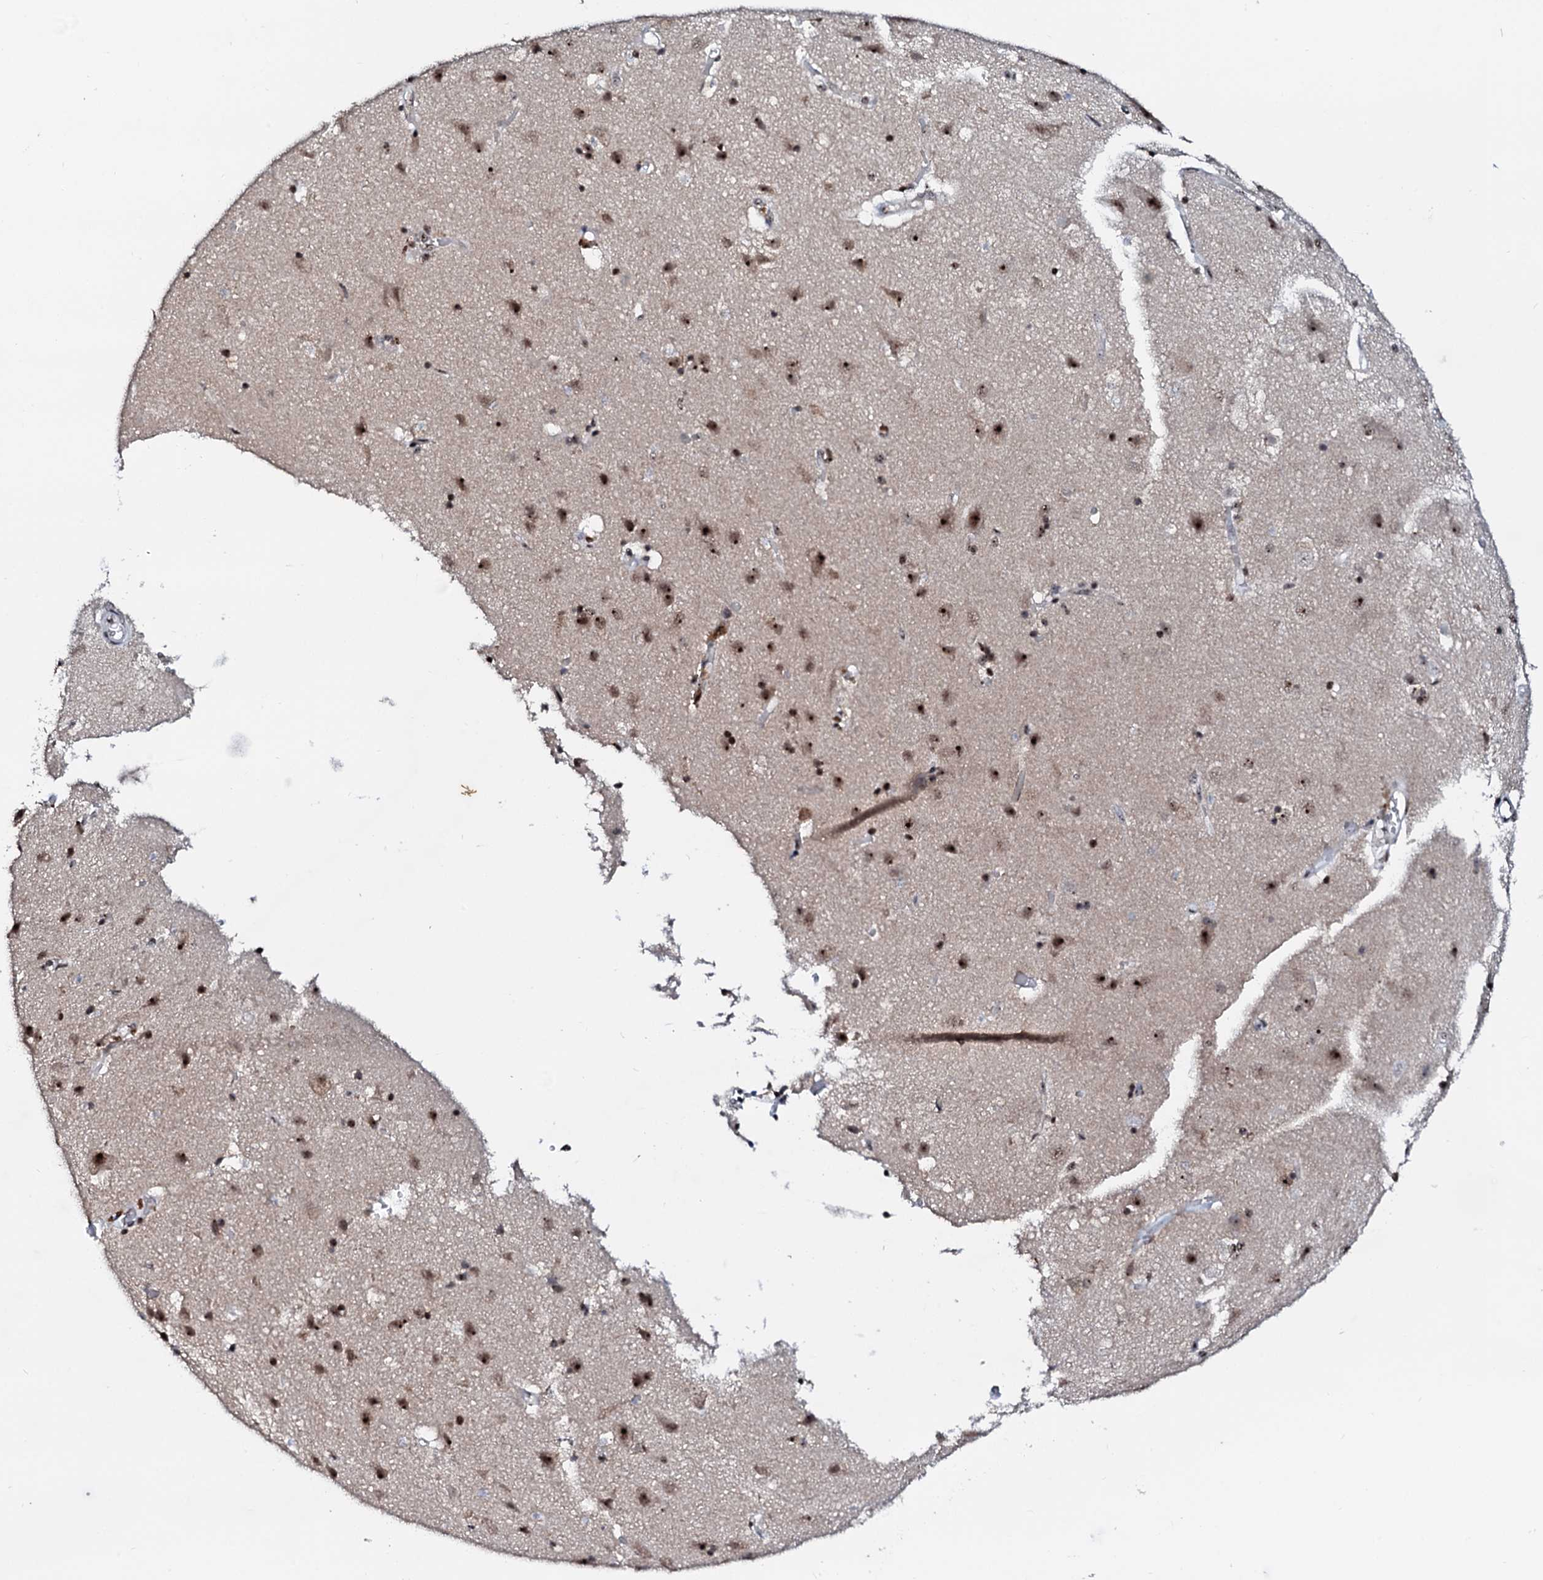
{"staining": {"intensity": "moderate", "quantity": ">75%", "location": "nuclear"}, "tissue": "cerebral cortex", "cell_type": "Endothelial cells", "image_type": "normal", "snomed": [{"axis": "morphology", "description": "Normal tissue, NOS"}, {"axis": "topography", "description": "Cerebral cortex"}], "caption": "Immunohistochemistry (IHC) staining of unremarkable cerebral cortex, which demonstrates medium levels of moderate nuclear expression in approximately >75% of endothelial cells indicating moderate nuclear protein expression. The staining was performed using DAB (brown) for protein detection and nuclei were counterstained in hematoxylin (blue).", "gene": "NEUROG3", "patient": {"sex": "male", "age": 54}}